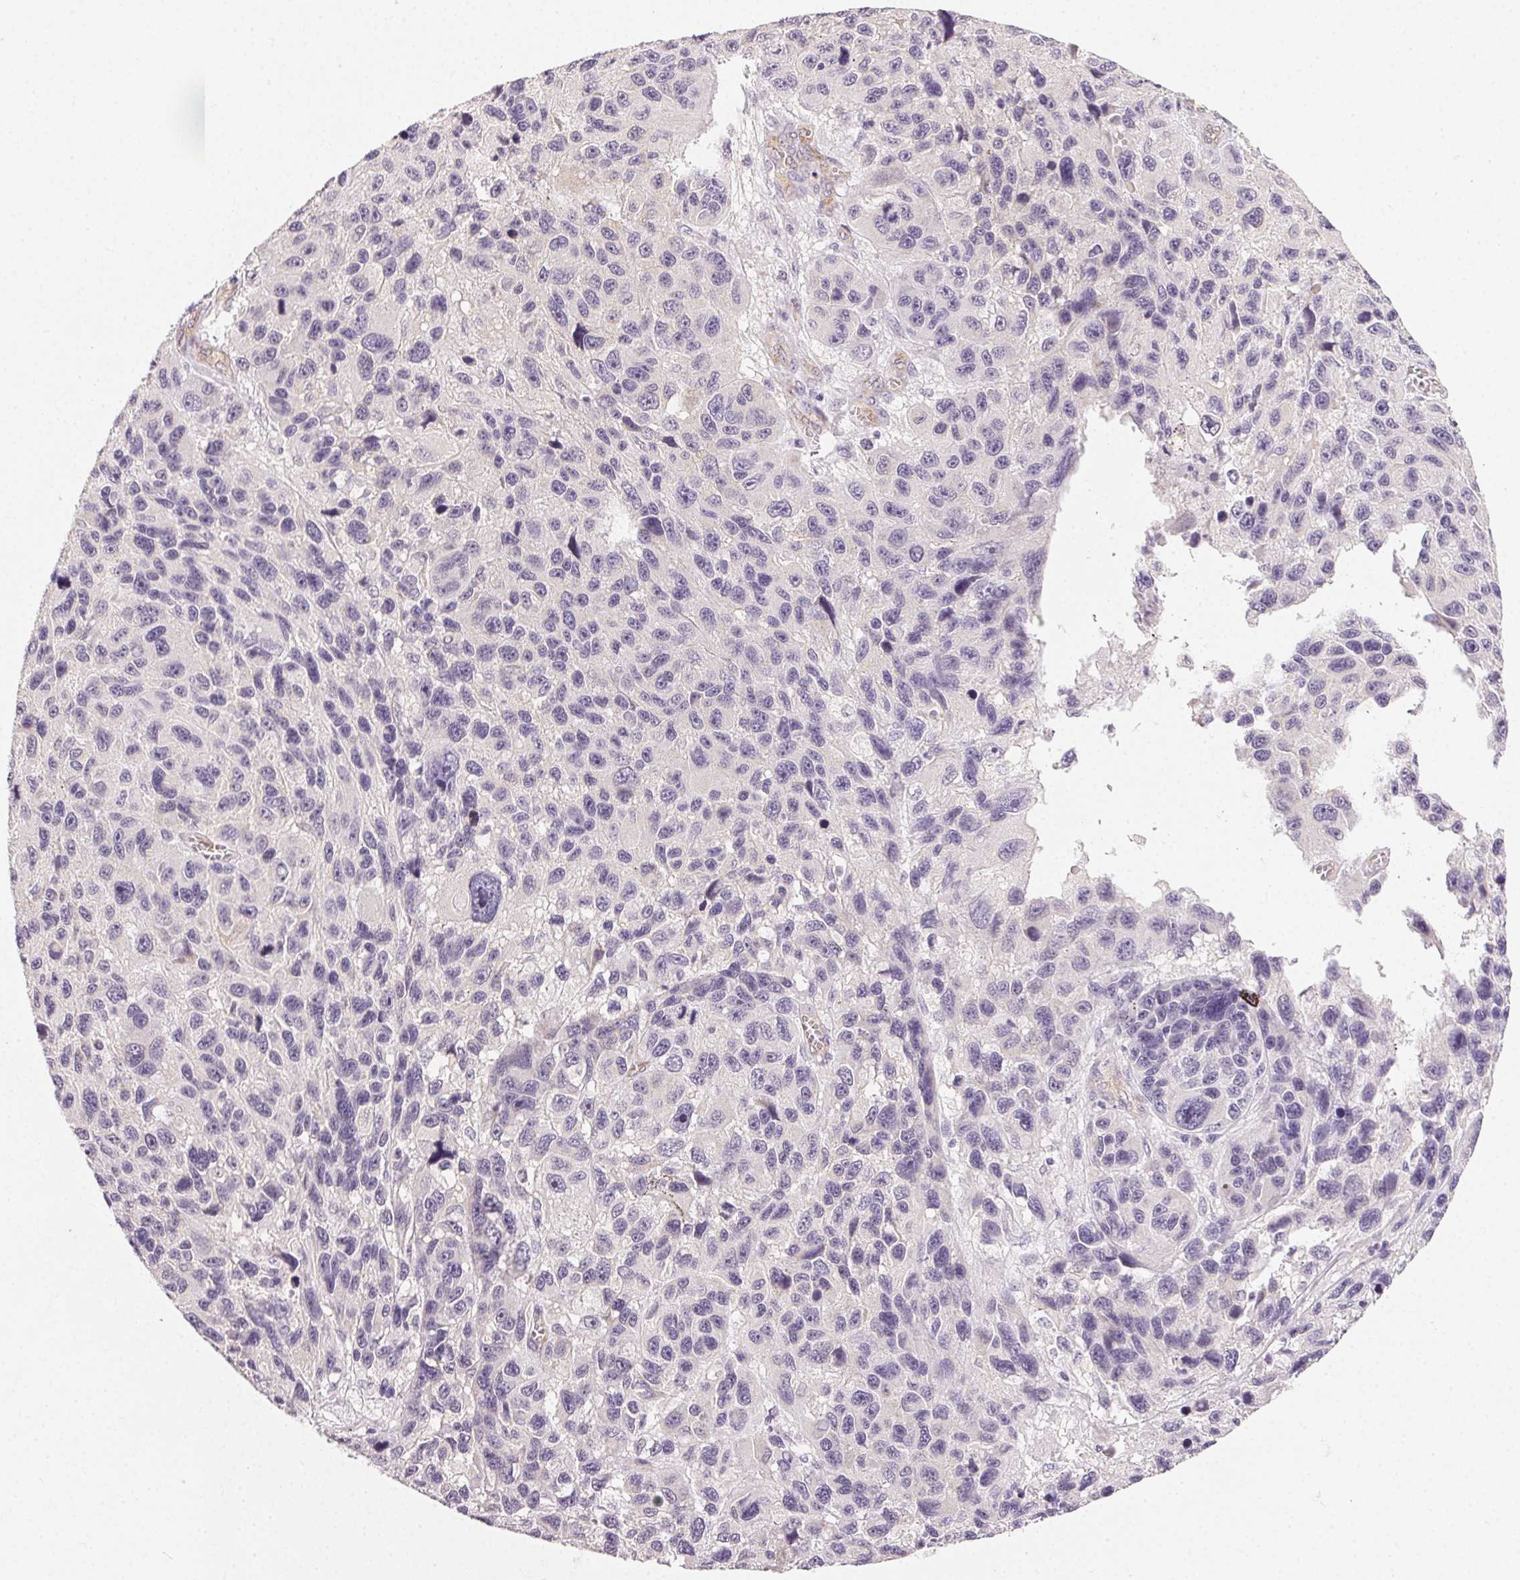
{"staining": {"intensity": "negative", "quantity": "none", "location": "none"}, "tissue": "melanoma", "cell_type": "Tumor cells", "image_type": "cancer", "snomed": [{"axis": "morphology", "description": "Malignant melanoma, NOS"}, {"axis": "topography", "description": "Skin"}], "caption": "This is an immunohistochemistry (IHC) image of malignant melanoma. There is no expression in tumor cells.", "gene": "PLCB1", "patient": {"sex": "male", "age": 53}}